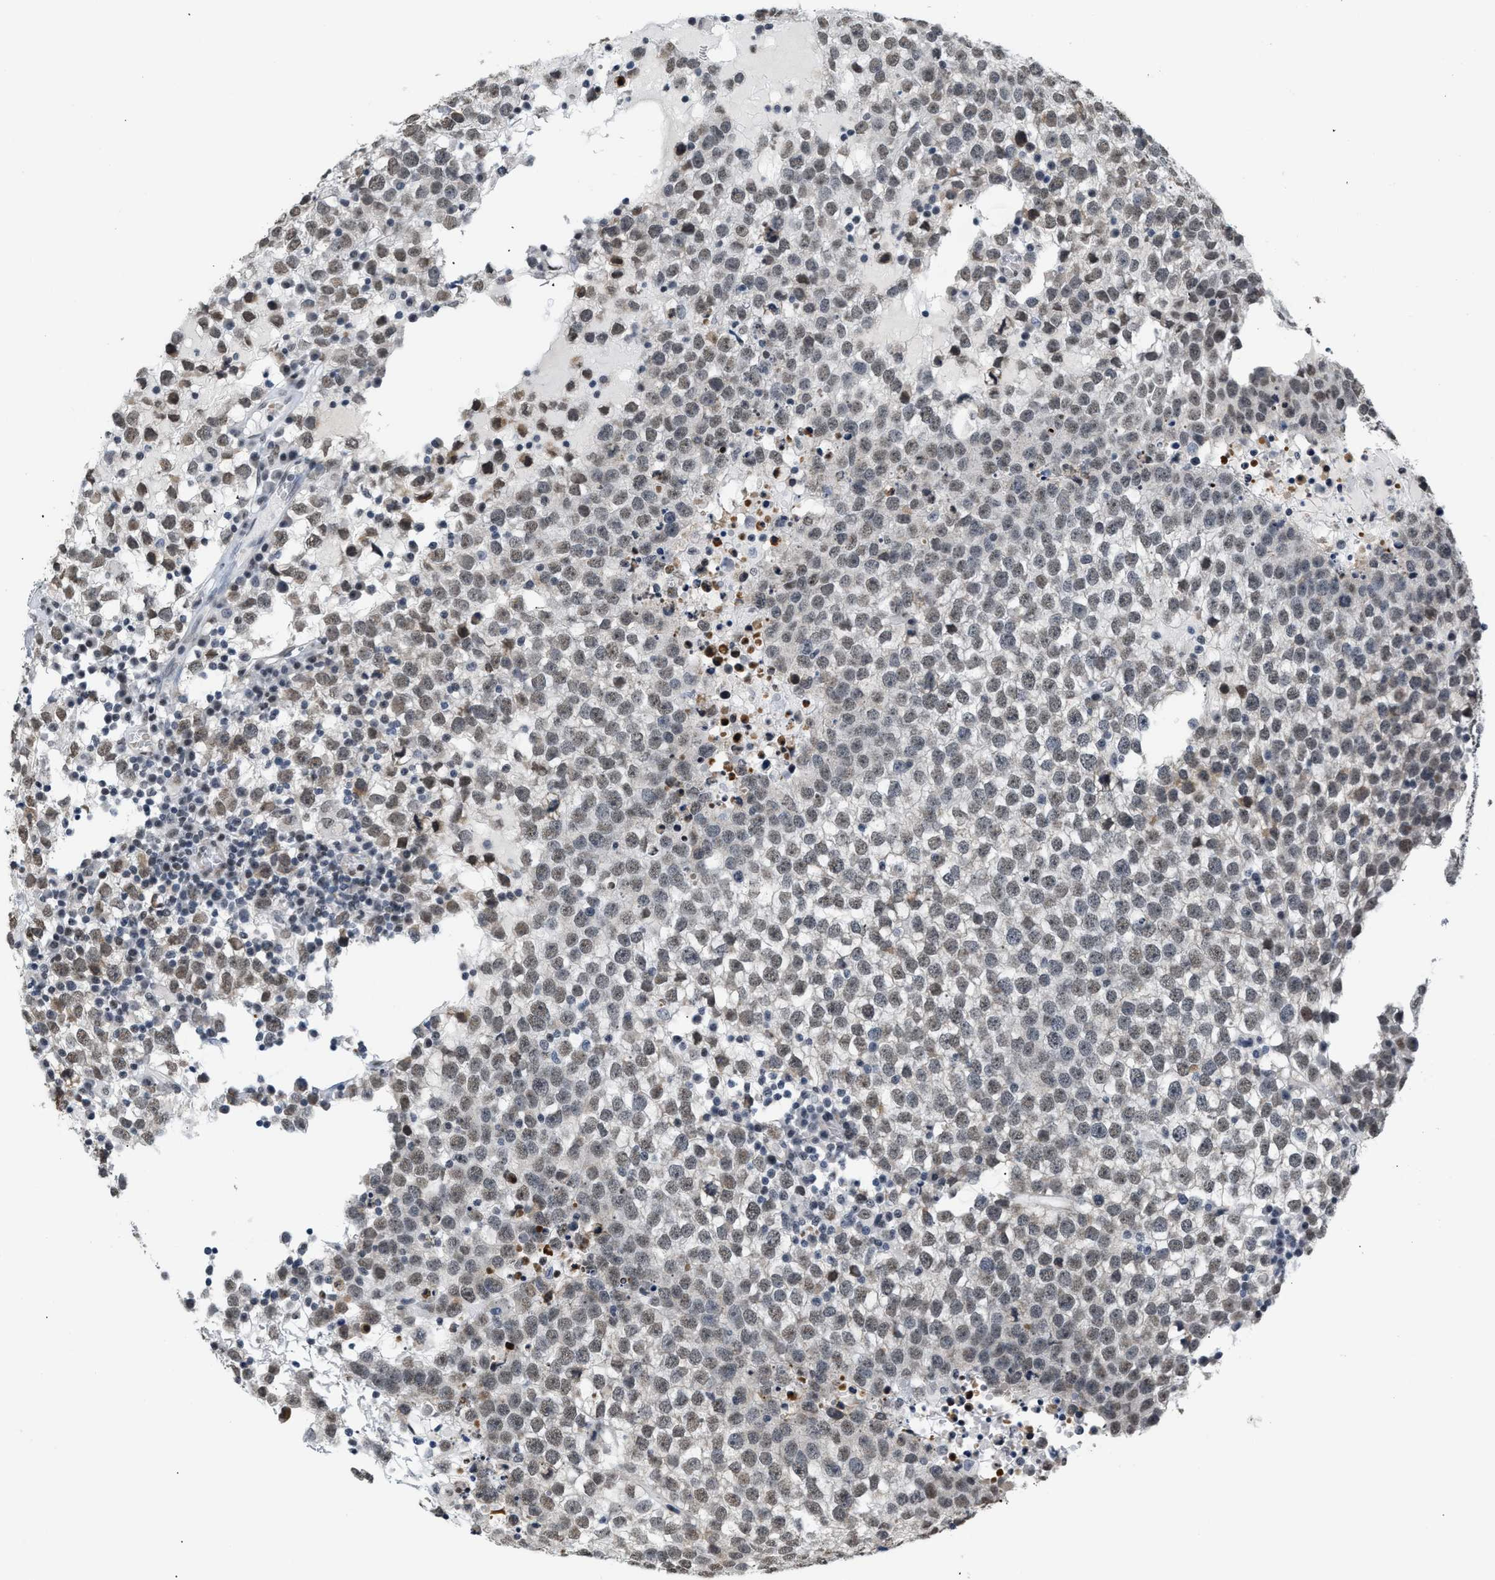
{"staining": {"intensity": "weak", "quantity": ">75%", "location": "nuclear"}, "tissue": "testis cancer", "cell_type": "Tumor cells", "image_type": "cancer", "snomed": [{"axis": "morphology", "description": "Seminoma, NOS"}, {"axis": "topography", "description": "Testis"}], "caption": "Immunohistochemical staining of human testis cancer reveals low levels of weak nuclear staining in approximately >75% of tumor cells. The staining was performed using DAB, with brown indicating positive protein expression. Nuclei are stained blue with hematoxylin.", "gene": "RAF1", "patient": {"sex": "male", "age": 65}}